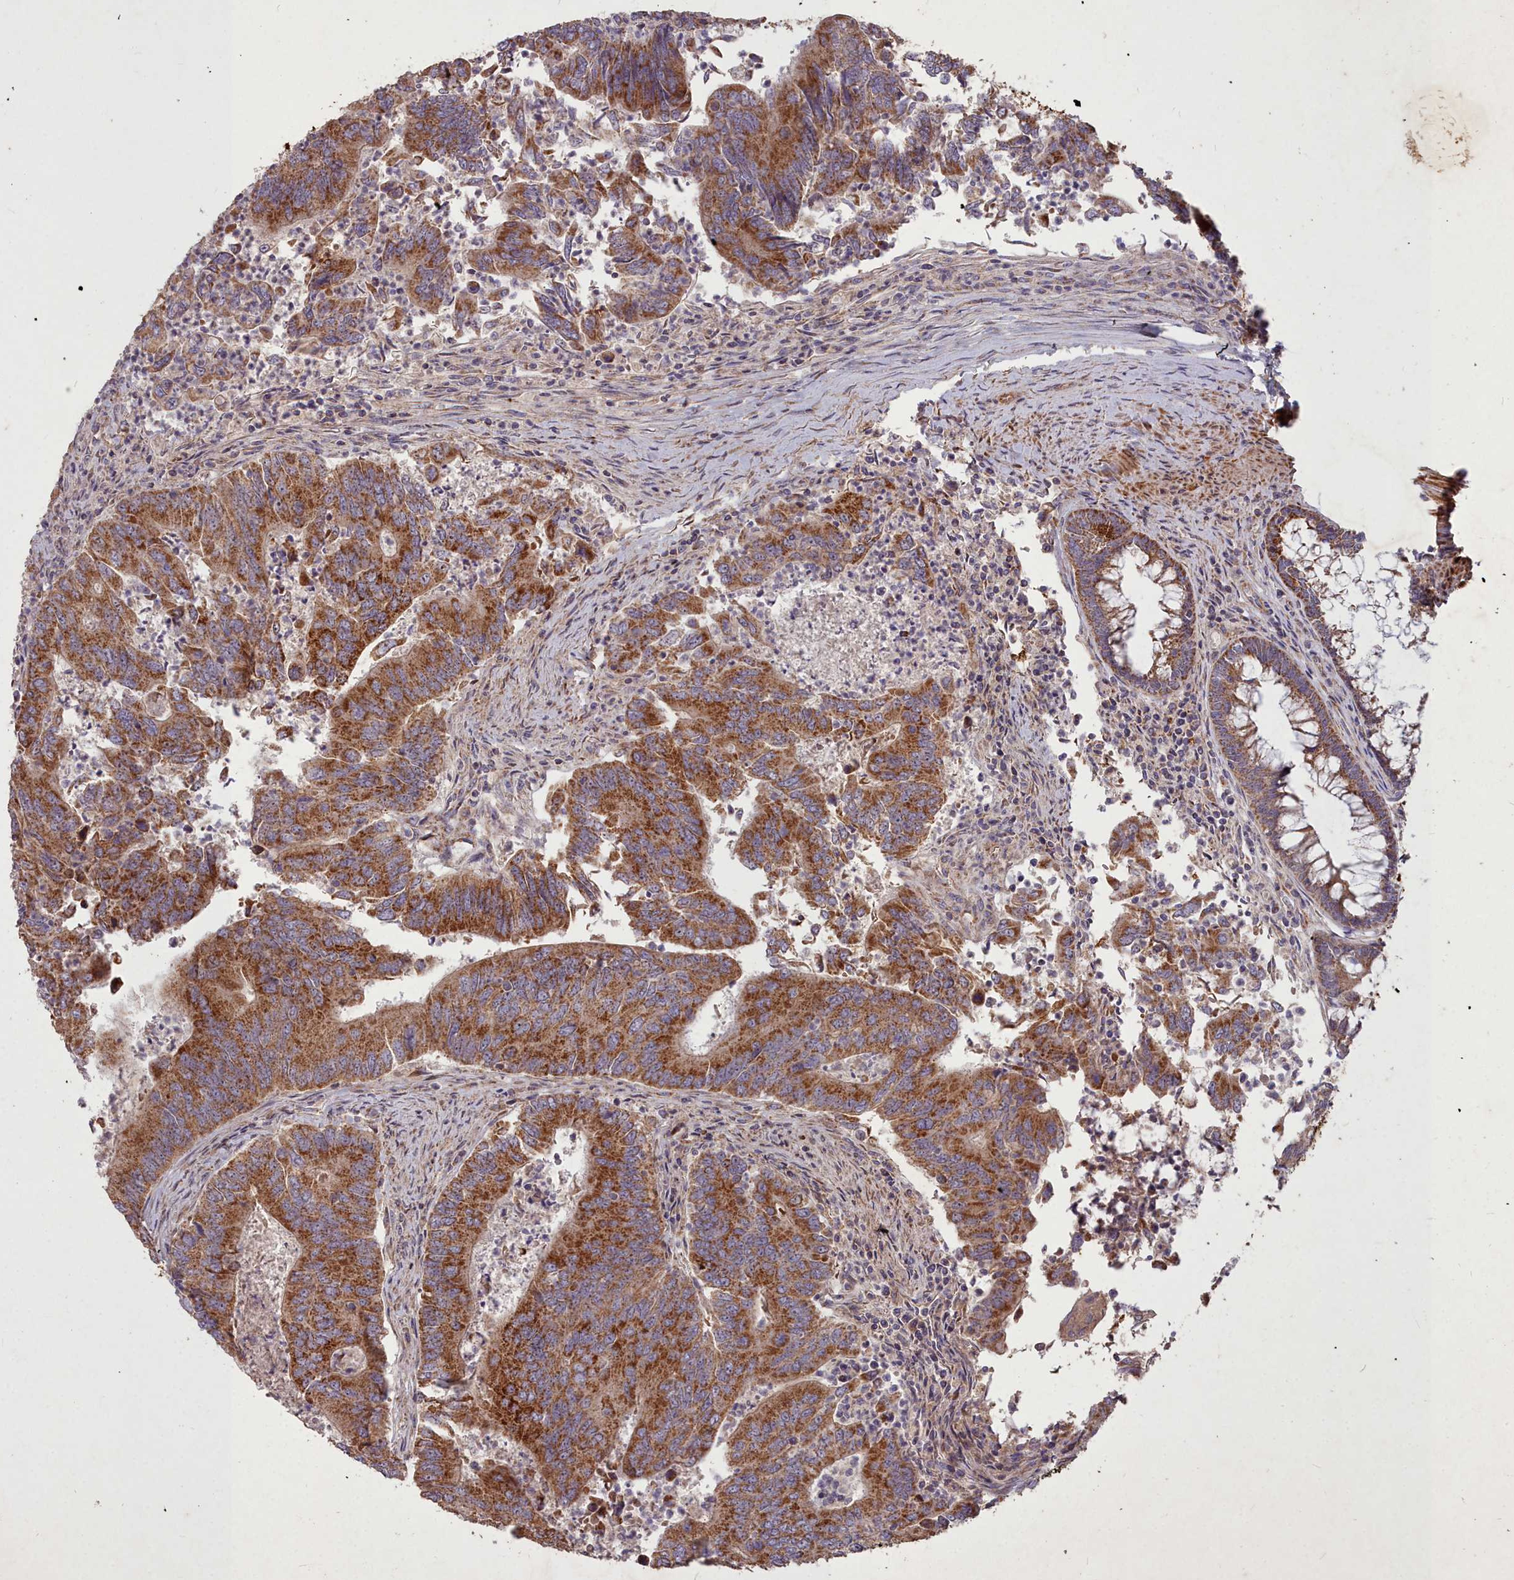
{"staining": {"intensity": "strong", "quantity": ">75%", "location": "cytoplasmic/membranous"}, "tissue": "colorectal cancer", "cell_type": "Tumor cells", "image_type": "cancer", "snomed": [{"axis": "morphology", "description": "Adenocarcinoma, NOS"}, {"axis": "topography", "description": "Colon"}], "caption": "Tumor cells display high levels of strong cytoplasmic/membranous positivity in approximately >75% of cells in adenocarcinoma (colorectal).", "gene": "COX11", "patient": {"sex": "female", "age": 67}}